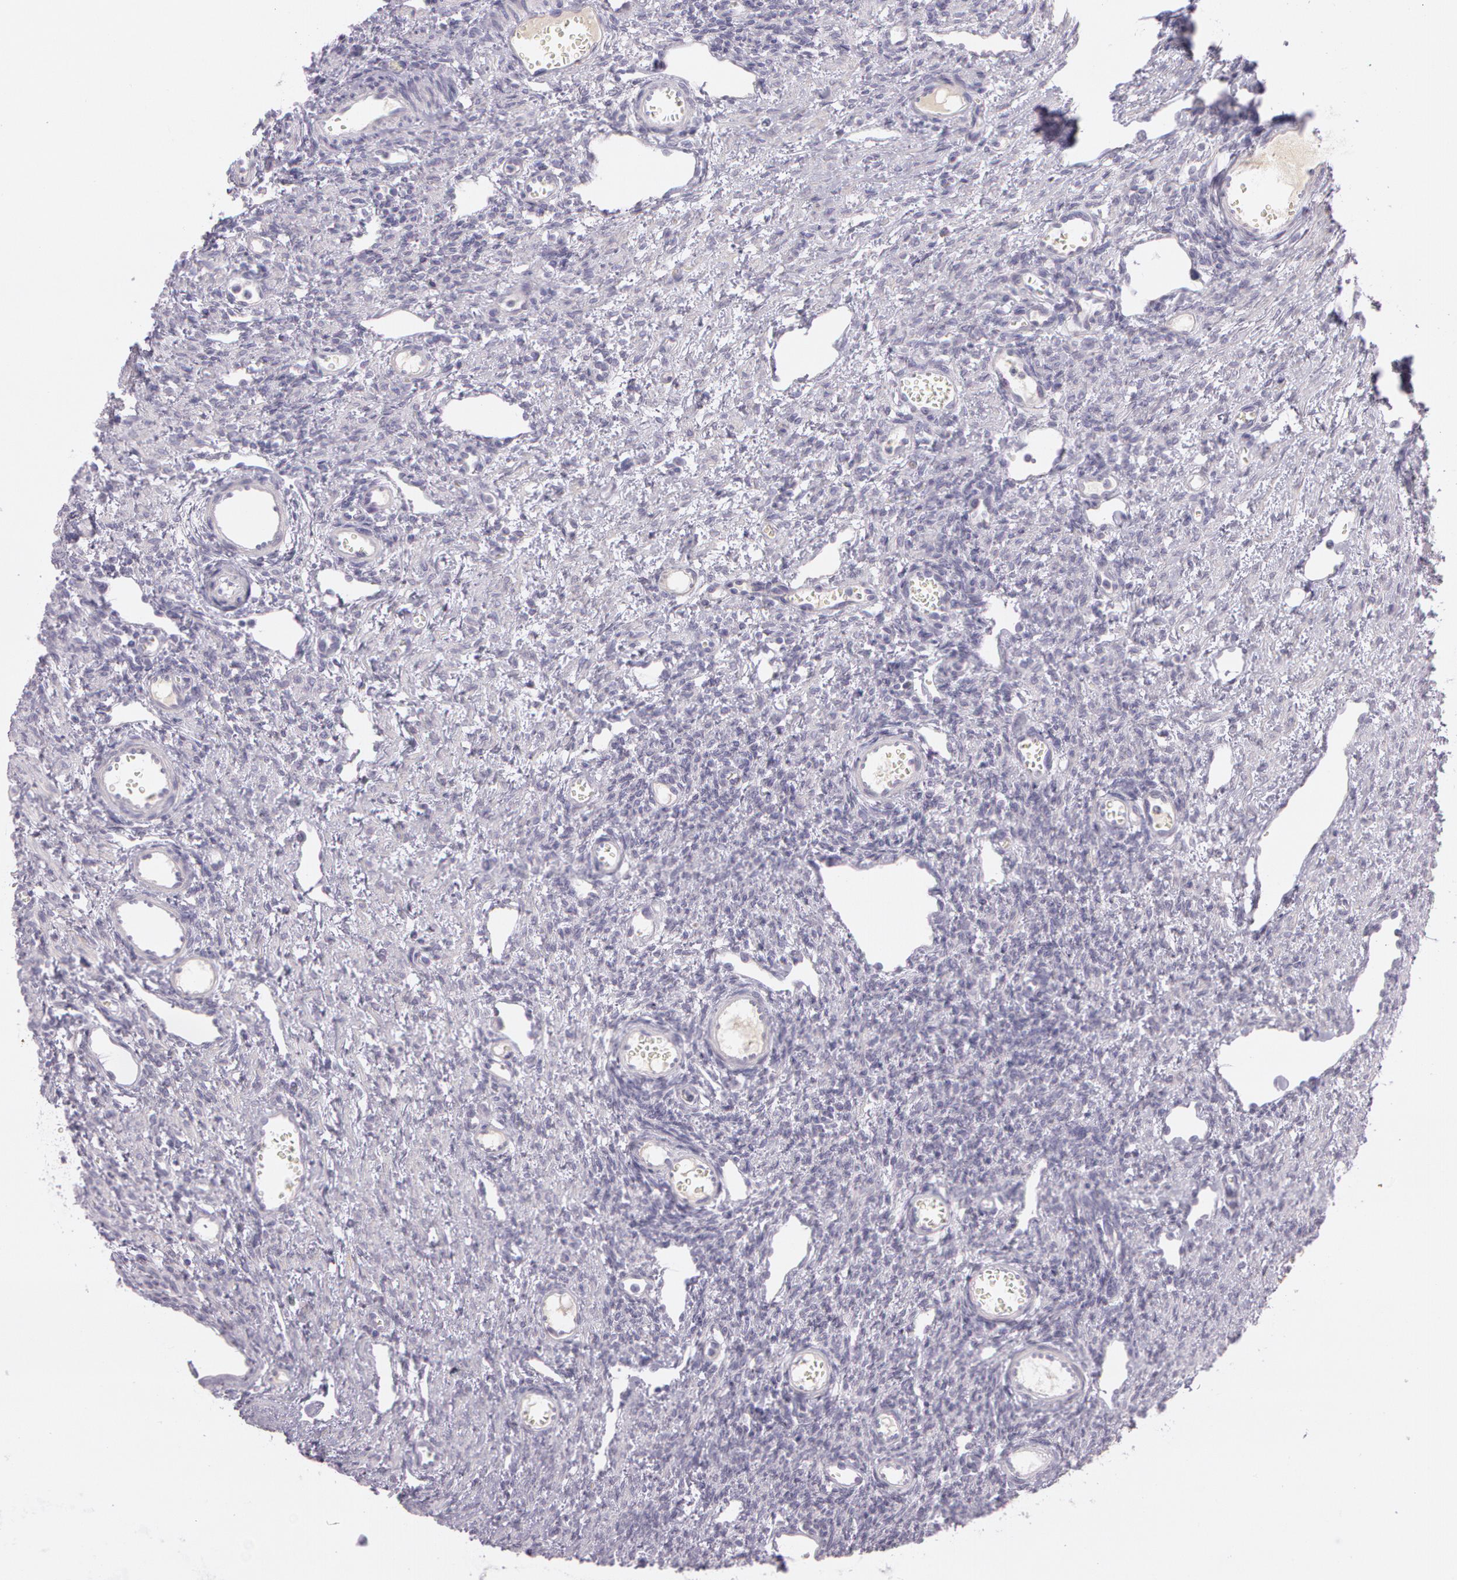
{"staining": {"intensity": "negative", "quantity": "none", "location": "none"}, "tissue": "ovary", "cell_type": "Follicle cells", "image_type": "normal", "snomed": [{"axis": "morphology", "description": "Normal tissue, NOS"}, {"axis": "topography", "description": "Ovary"}], "caption": "Unremarkable ovary was stained to show a protein in brown. There is no significant positivity in follicle cells.", "gene": "OTC", "patient": {"sex": "female", "age": 33}}